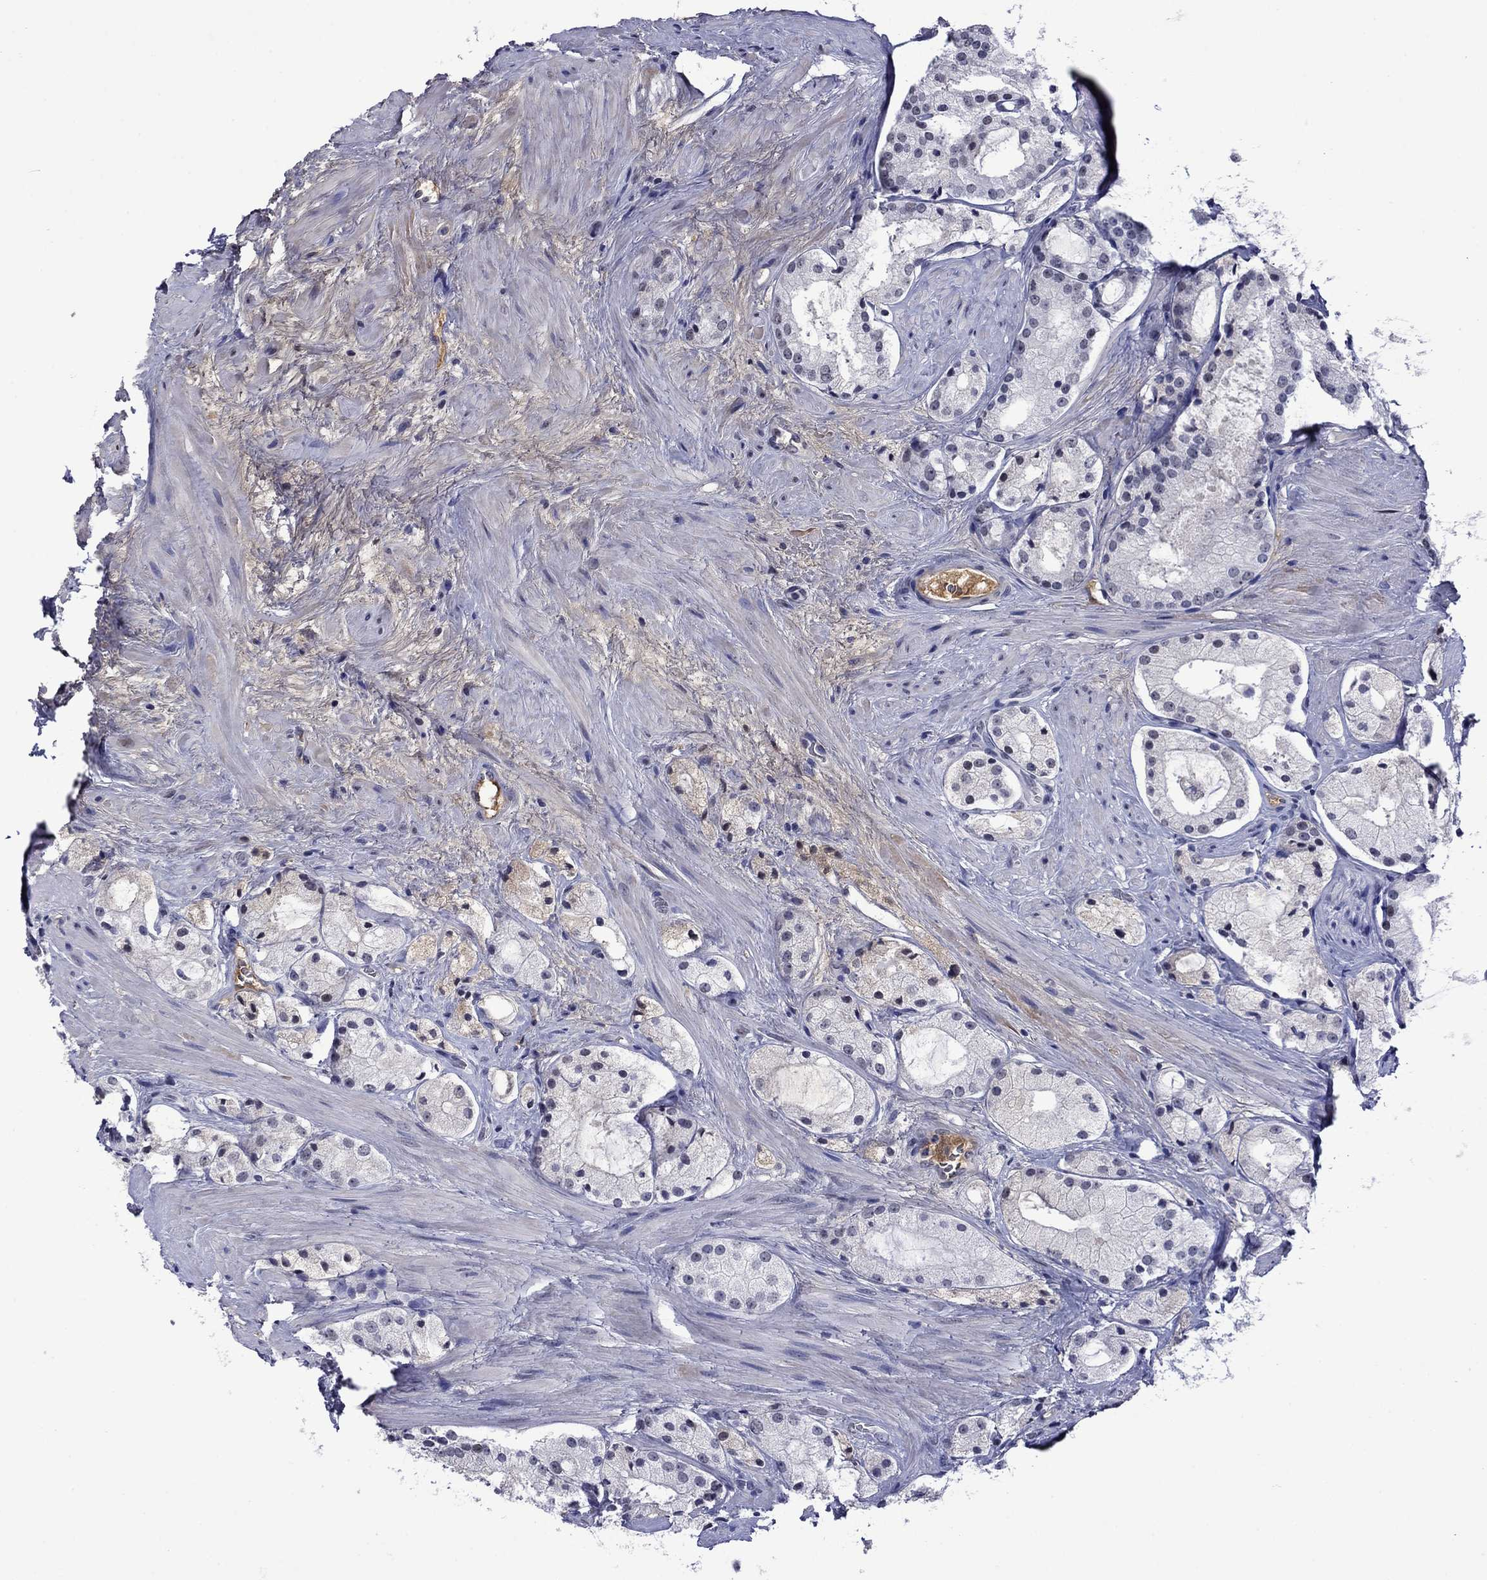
{"staining": {"intensity": "negative", "quantity": "none", "location": "none"}, "tissue": "prostate cancer", "cell_type": "Tumor cells", "image_type": "cancer", "snomed": [{"axis": "morphology", "description": "Adenocarcinoma, NOS"}, {"axis": "morphology", "description": "Adenocarcinoma, High grade"}, {"axis": "topography", "description": "Prostate"}], "caption": "Tumor cells are negative for brown protein staining in prostate cancer.", "gene": "APOA2", "patient": {"sex": "male", "age": 64}}